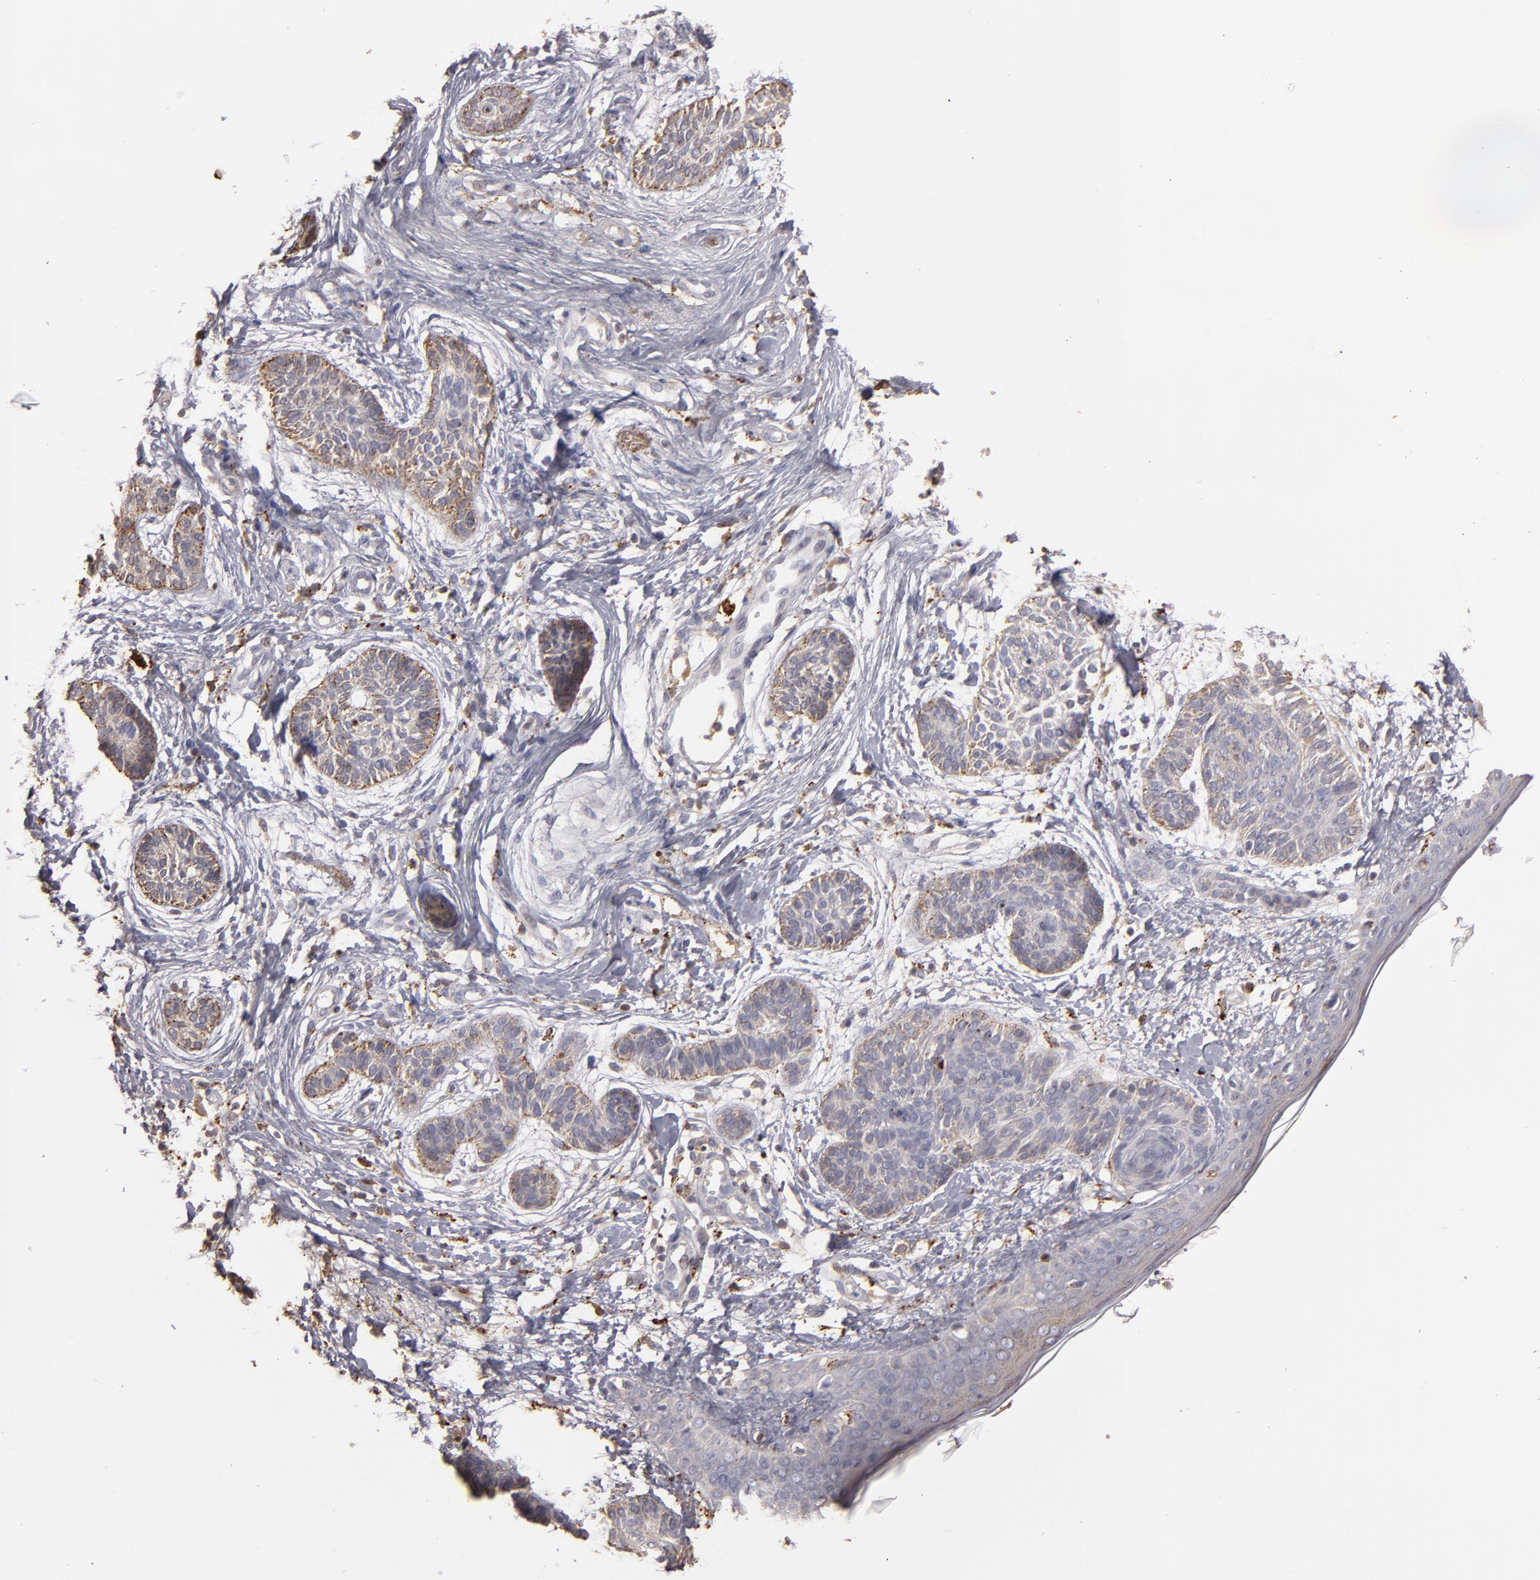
{"staining": {"intensity": "weak", "quantity": ">75%", "location": "cytoplasmic/membranous"}, "tissue": "skin cancer", "cell_type": "Tumor cells", "image_type": "cancer", "snomed": [{"axis": "morphology", "description": "Normal tissue, NOS"}, {"axis": "morphology", "description": "Basal cell carcinoma"}, {"axis": "topography", "description": "Skin"}], "caption": "An image showing weak cytoplasmic/membranous positivity in about >75% of tumor cells in skin cancer, as visualized by brown immunohistochemical staining.", "gene": "TRAF1", "patient": {"sex": "male", "age": 63}}